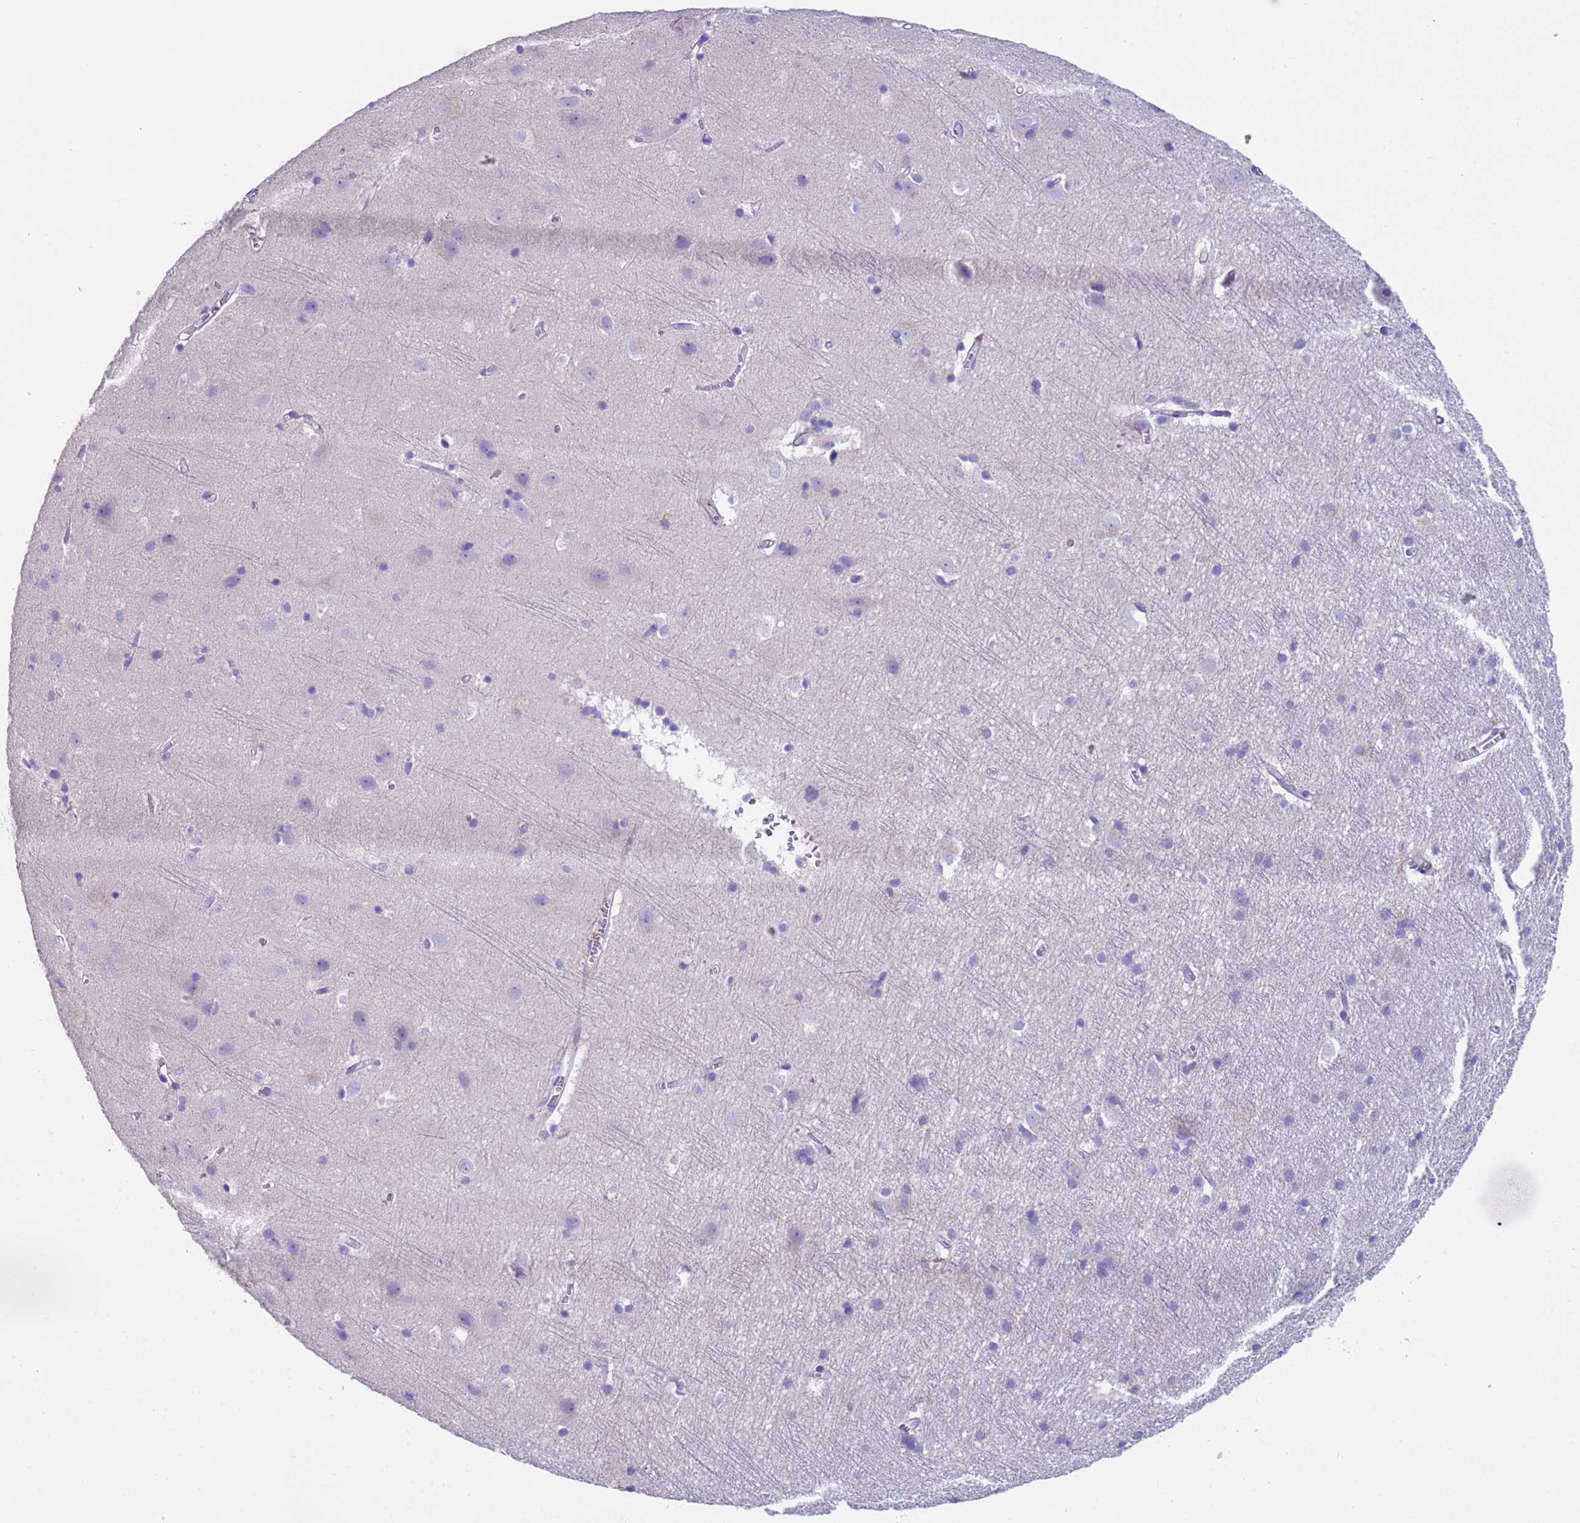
{"staining": {"intensity": "negative", "quantity": "none", "location": "none"}, "tissue": "cerebral cortex", "cell_type": "Endothelial cells", "image_type": "normal", "snomed": [{"axis": "morphology", "description": "Normal tissue, NOS"}, {"axis": "topography", "description": "Cerebral cortex"}], "caption": "The micrograph displays no significant staining in endothelial cells of cerebral cortex.", "gene": "KBTBD3", "patient": {"sex": "male", "age": 54}}